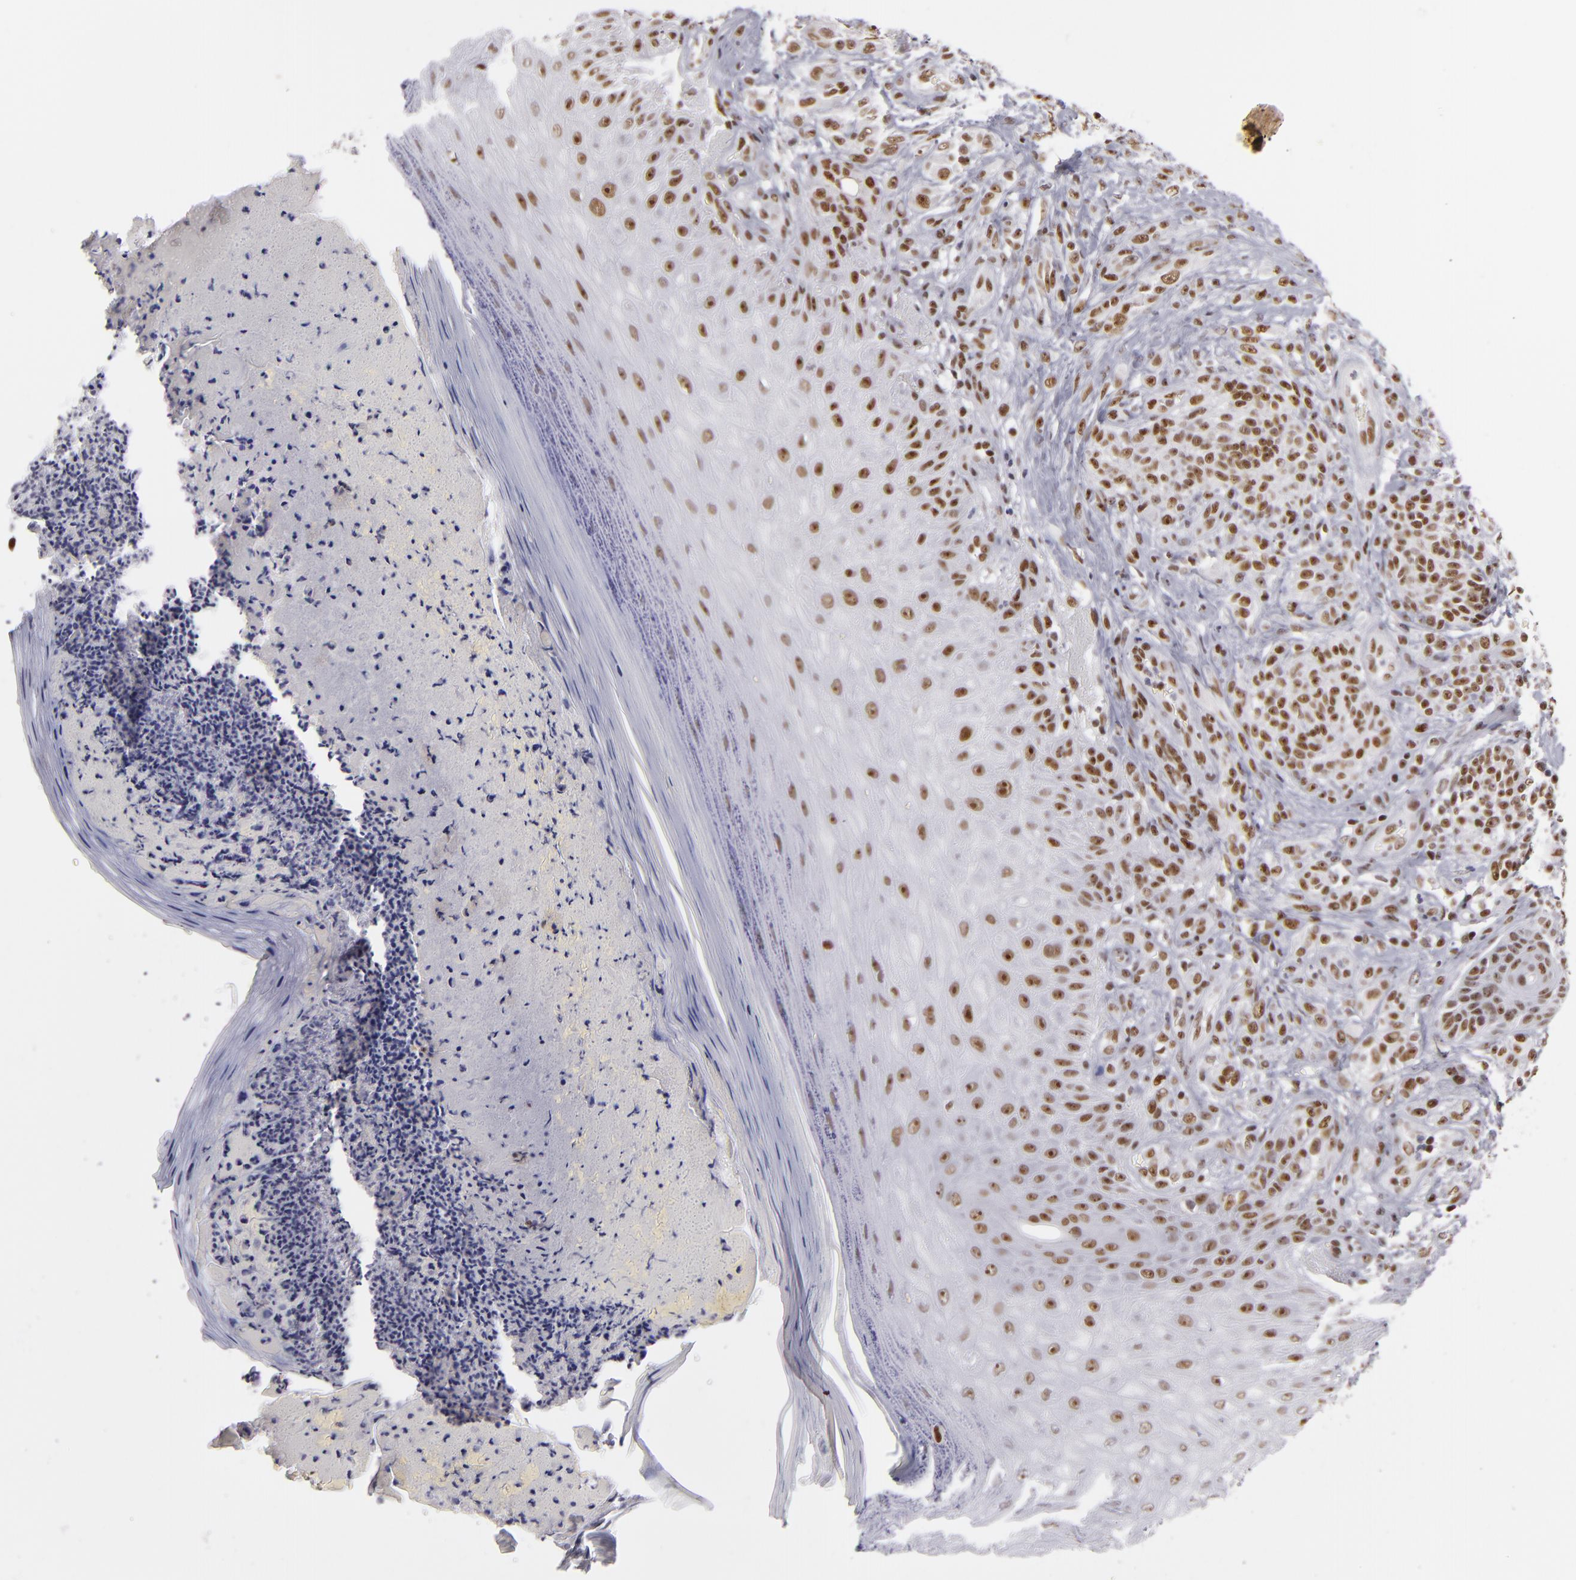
{"staining": {"intensity": "strong", "quantity": ">75%", "location": "nuclear"}, "tissue": "melanoma", "cell_type": "Tumor cells", "image_type": "cancer", "snomed": [{"axis": "morphology", "description": "Malignant melanoma, NOS"}, {"axis": "topography", "description": "Skin"}], "caption": "A brown stain highlights strong nuclear positivity of a protein in melanoma tumor cells.", "gene": "DAXX", "patient": {"sex": "male", "age": 57}}